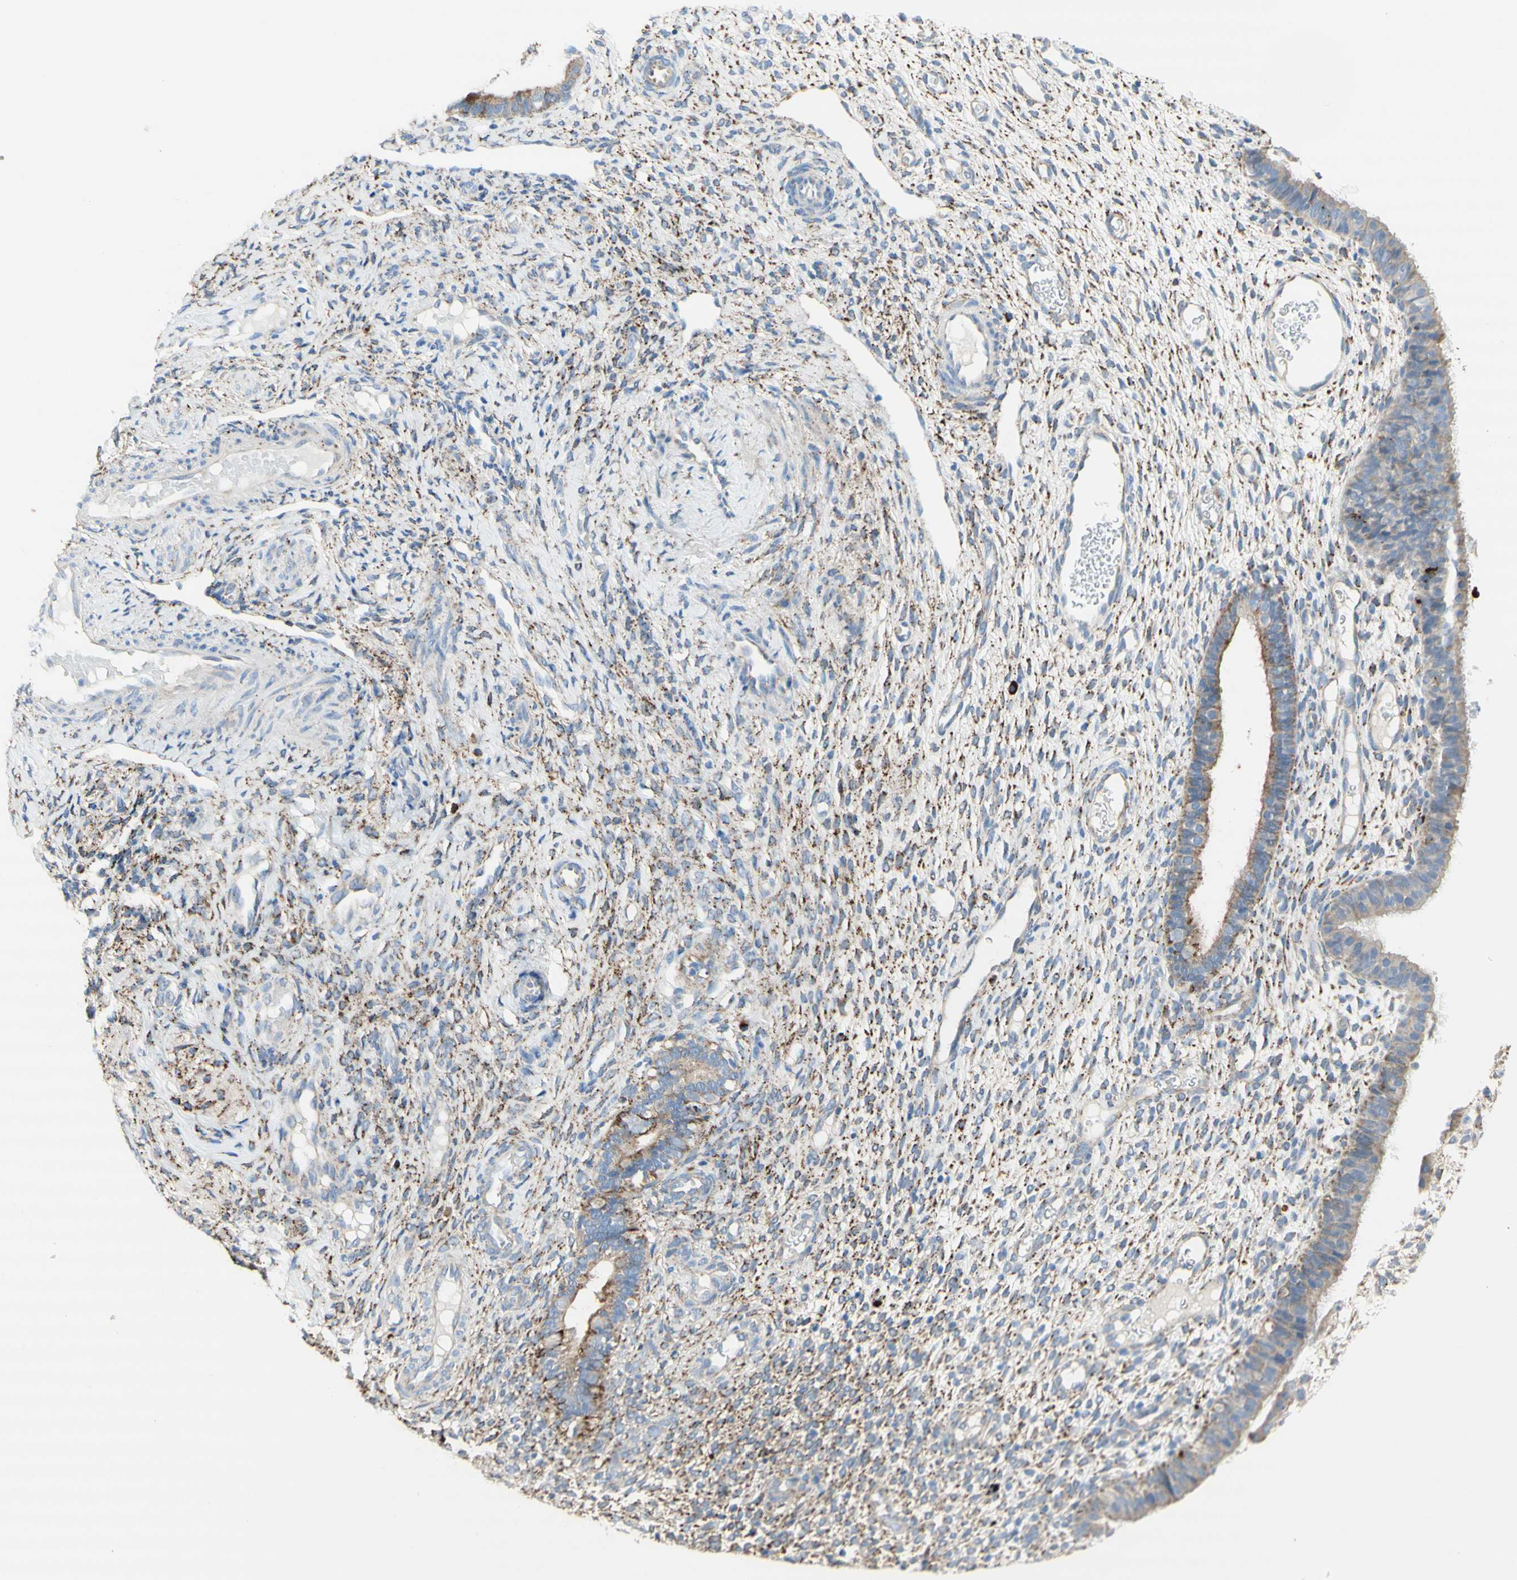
{"staining": {"intensity": "negative", "quantity": "none", "location": "none"}, "tissue": "endometrium", "cell_type": "Cells in endometrial stroma", "image_type": "normal", "snomed": [{"axis": "morphology", "description": "Normal tissue, NOS"}, {"axis": "topography", "description": "Endometrium"}], "caption": "Unremarkable endometrium was stained to show a protein in brown. There is no significant staining in cells in endometrial stroma.", "gene": "URB2", "patient": {"sex": "female", "age": 61}}